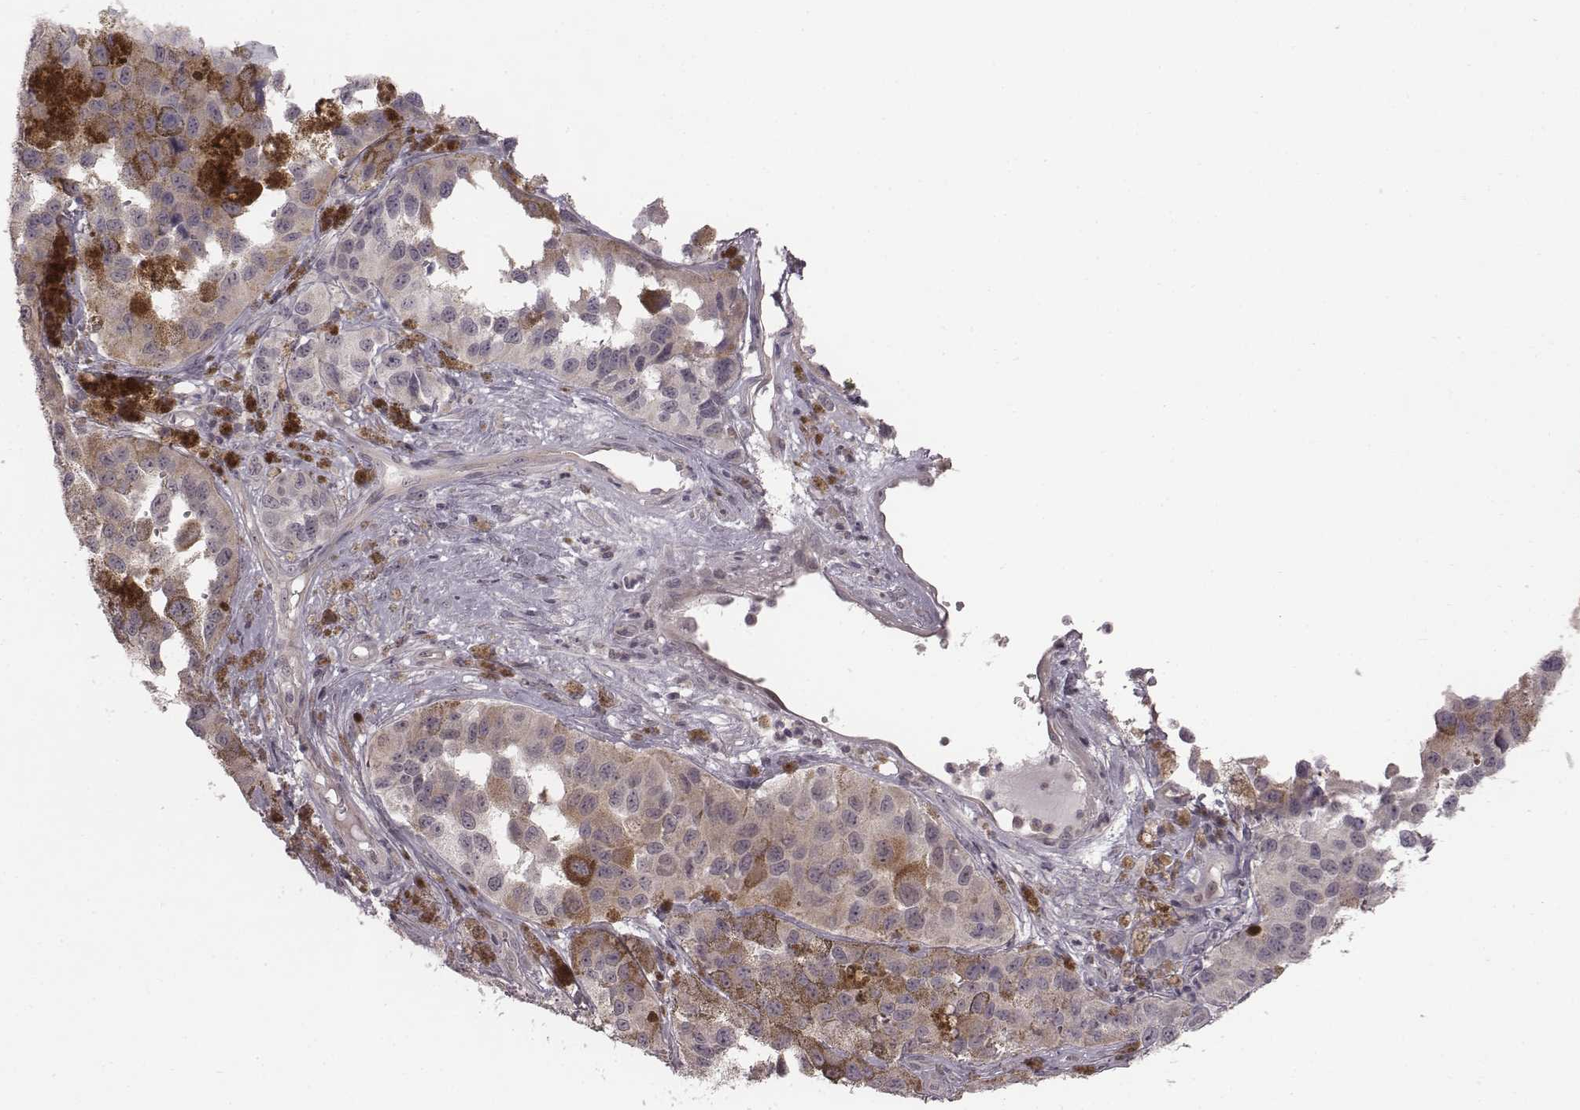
{"staining": {"intensity": "negative", "quantity": "none", "location": "none"}, "tissue": "melanoma", "cell_type": "Tumor cells", "image_type": "cancer", "snomed": [{"axis": "morphology", "description": "Malignant melanoma, NOS"}, {"axis": "topography", "description": "Skin"}], "caption": "Micrograph shows no significant protein expression in tumor cells of melanoma.", "gene": "BICDL1", "patient": {"sex": "female", "age": 58}}